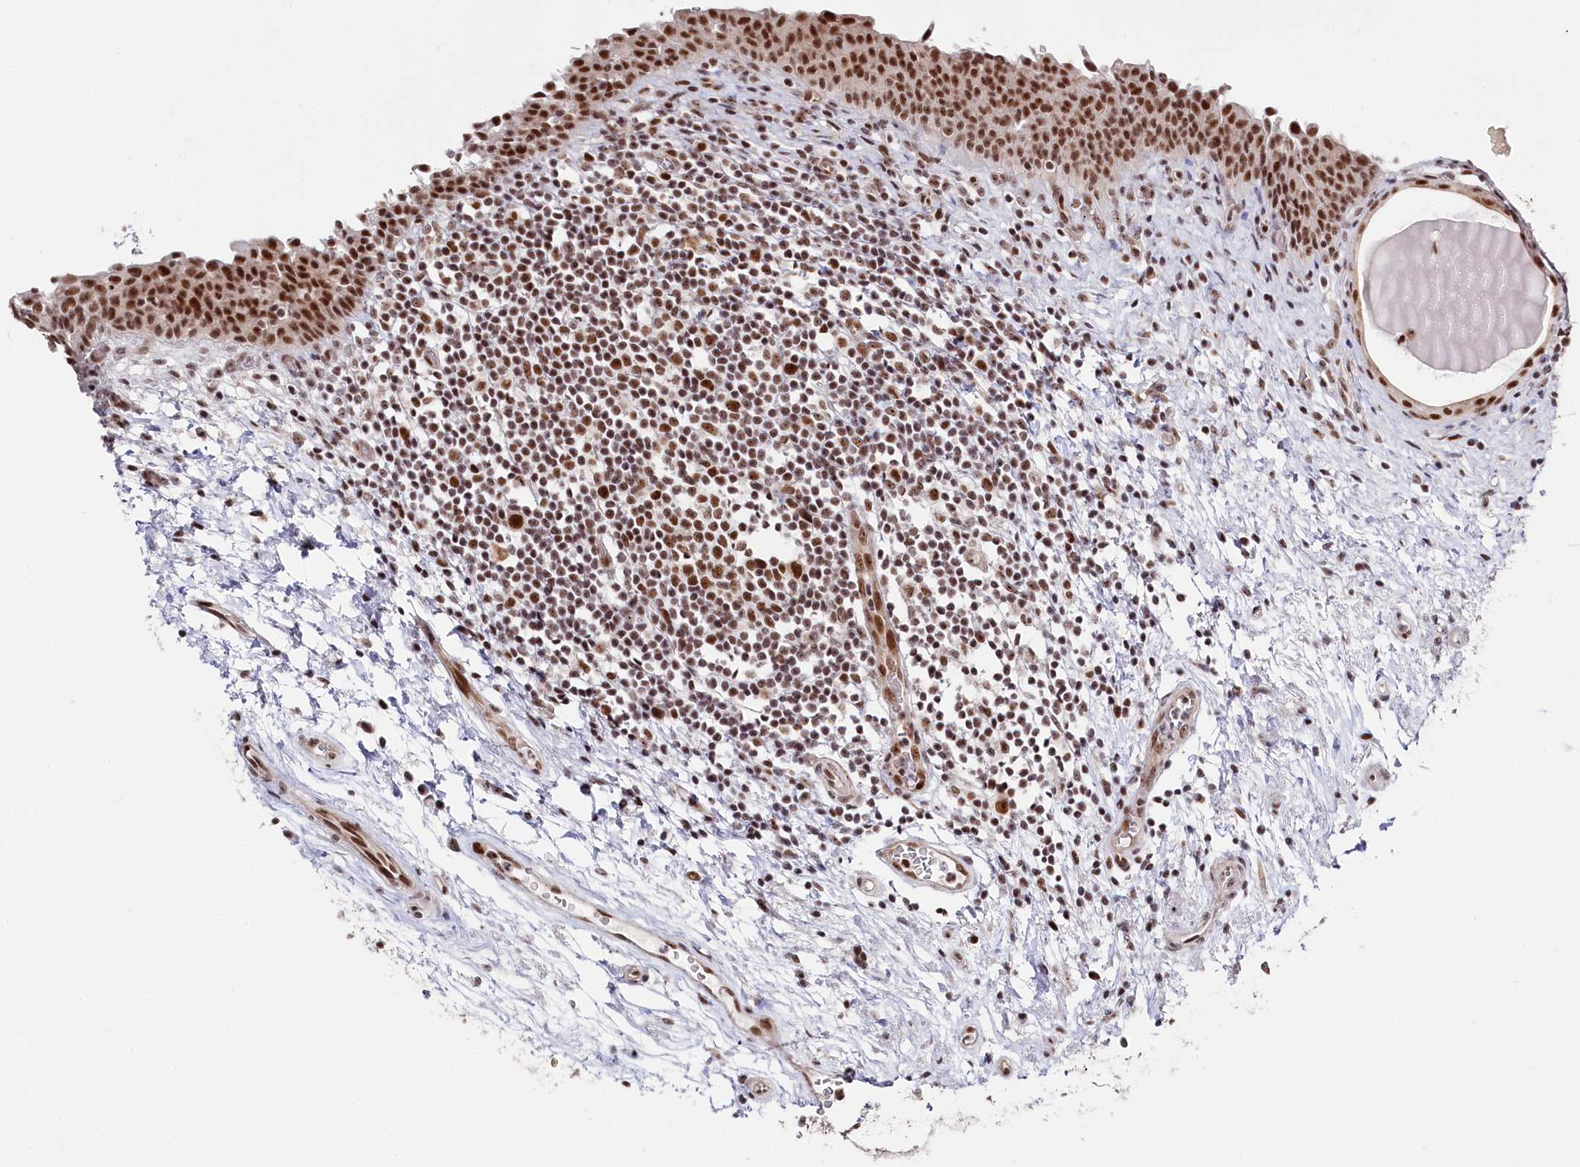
{"staining": {"intensity": "strong", "quantity": ">75%", "location": "nuclear"}, "tissue": "urinary bladder", "cell_type": "Urothelial cells", "image_type": "normal", "snomed": [{"axis": "morphology", "description": "Normal tissue, NOS"}, {"axis": "topography", "description": "Urinary bladder"}], "caption": "A high-resolution histopathology image shows immunohistochemistry staining of normal urinary bladder, which displays strong nuclear staining in approximately >75% of urothelial cells.", "gene": "POLR2H", "patient": {"sex": "male", "age": 83}}